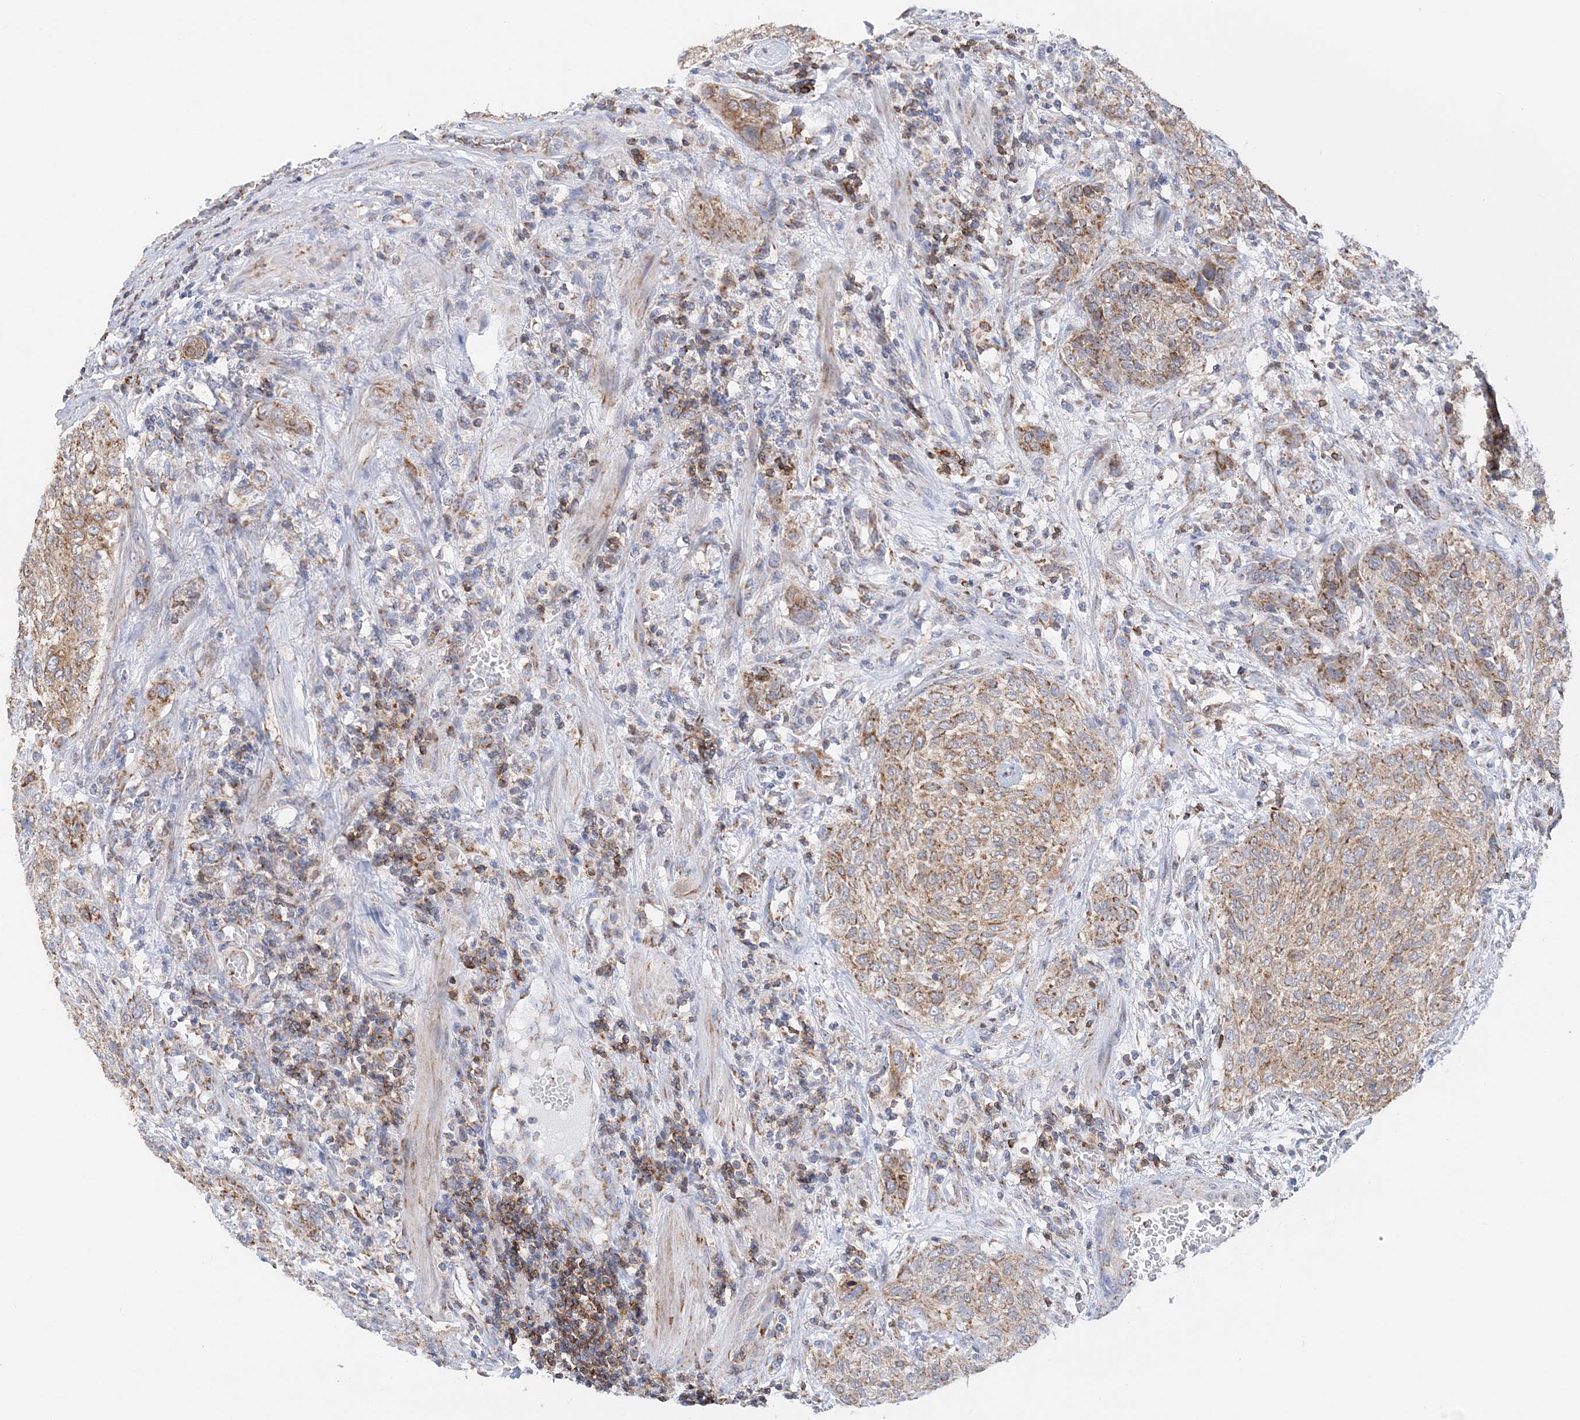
{"staining": {"intensity": "moderate", "quantity": ">75%", "location": "cytoplasmic/membranous"}, "tissue": "urothelial cancer", "cell_type": "Tumor cells", "image_type": "cancer", "snomed": [{"axis": "morphology", "description": "Urothelial carcinoma, High grade"}, {"axis": "topography", "description": "Urinary bladder"}], "caption": "Protein staining displays moderate cytoplasmic/membranous expression in approximately >75% of tumor cells in high-grade urothelial carcinoma.", "gene": "TTC32", "patient": {"sex": "male", "age": 35}}